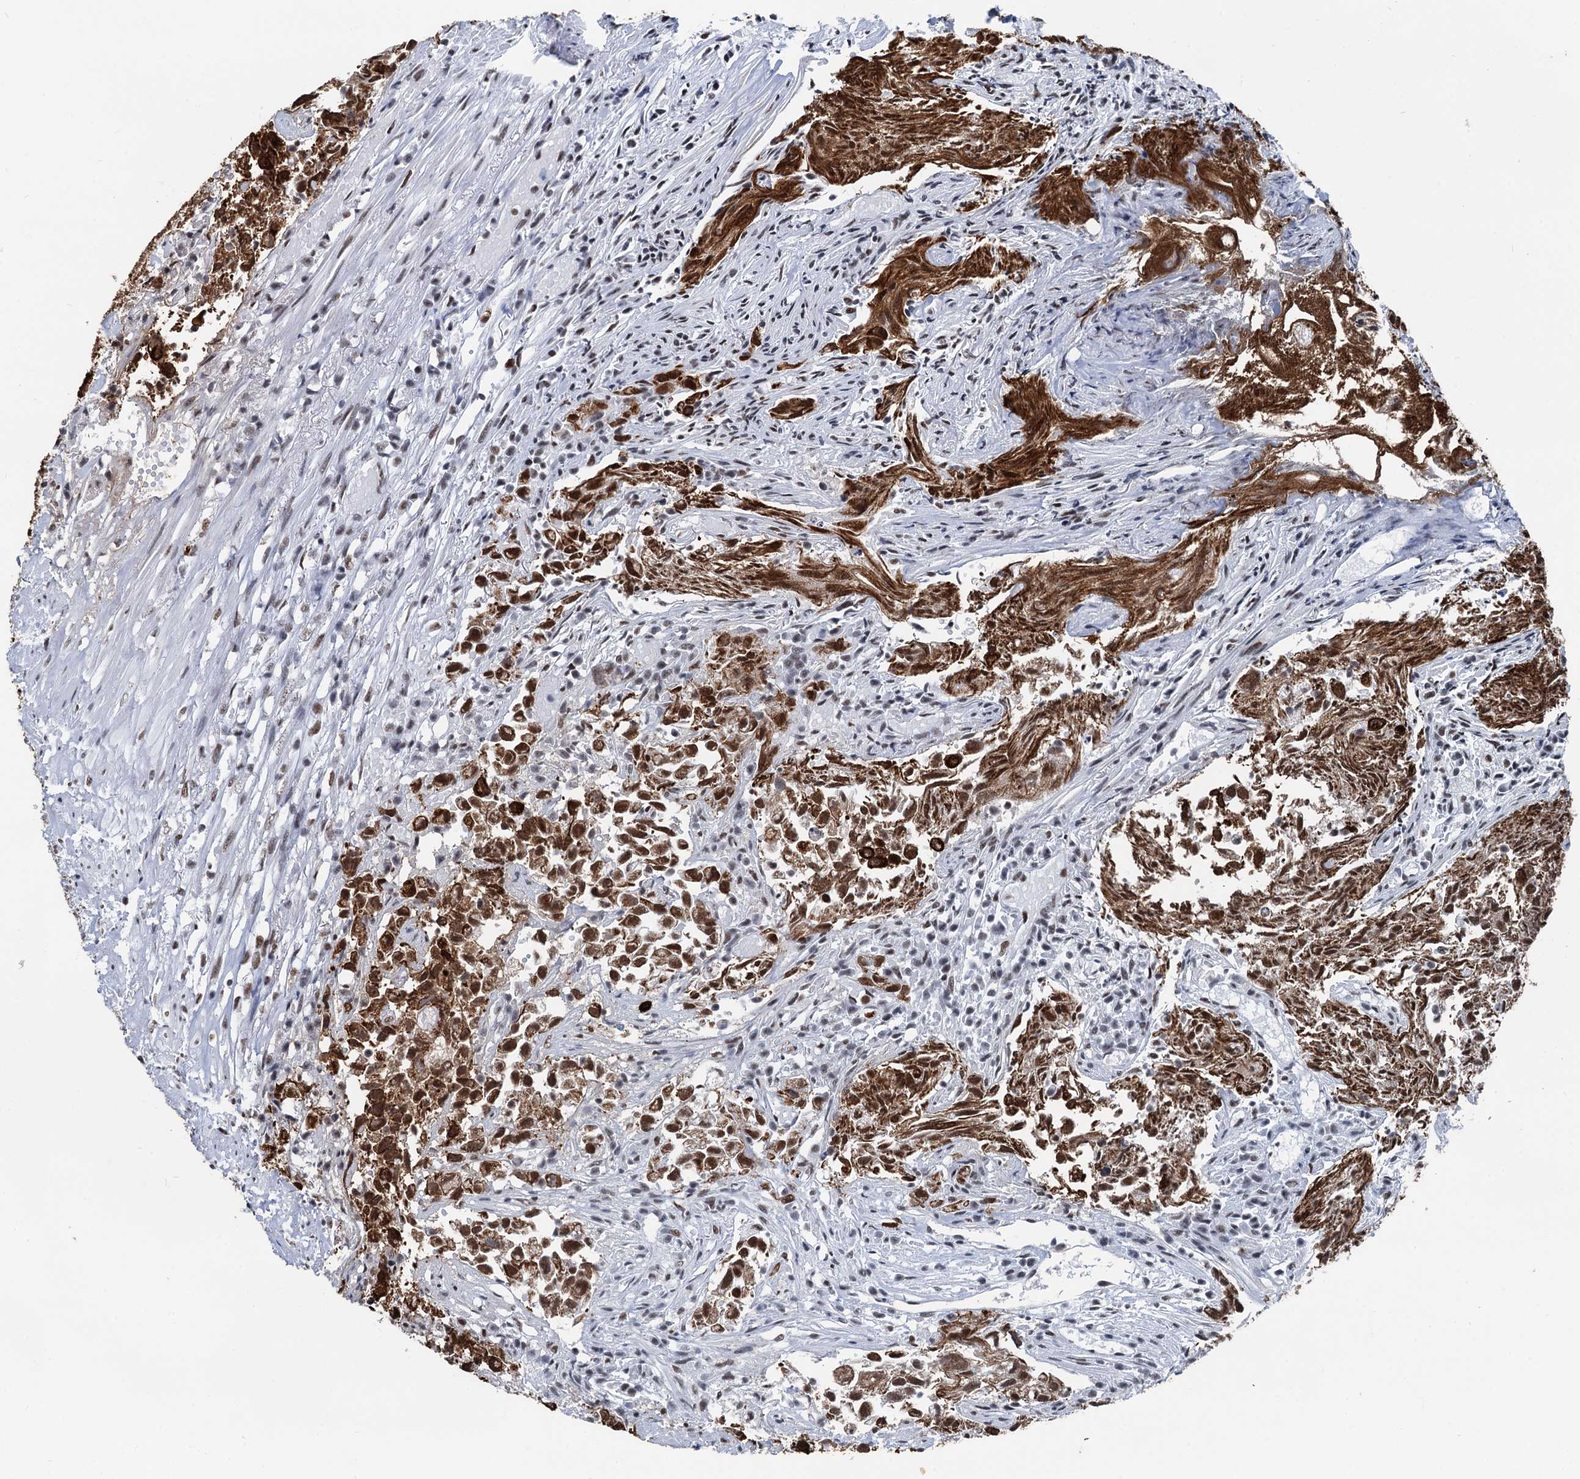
{"staining": {"intensity": "strong", "quantity": ">75%", "location": "cytoplasmic/membranous,nuclear"}, "tissue": "urothelial cancer", "cell_type": "Tumor cells", "image_type": "cancer", "snomed": [{"axis": "morphology", "description": "Urothelial carcinoma, High grade"}, {"axis": "topography", "description": "Urinary bladder"}], "caption": "Immunohistochemistry staining of high-grade urothelial carcinoma, which shows high levels of strong cytoplasmic/membranous and nuclear expression in about >75% of tumor cells indicating strong cytoplasmic/membranous and nuclear protein expression. The staining was performed using DAB (brown) for protein detection and nuclei were counterstained in hematoxylin (blue).", "gene": "DDX23", "patient": {"sex": "female", "age": 75}}